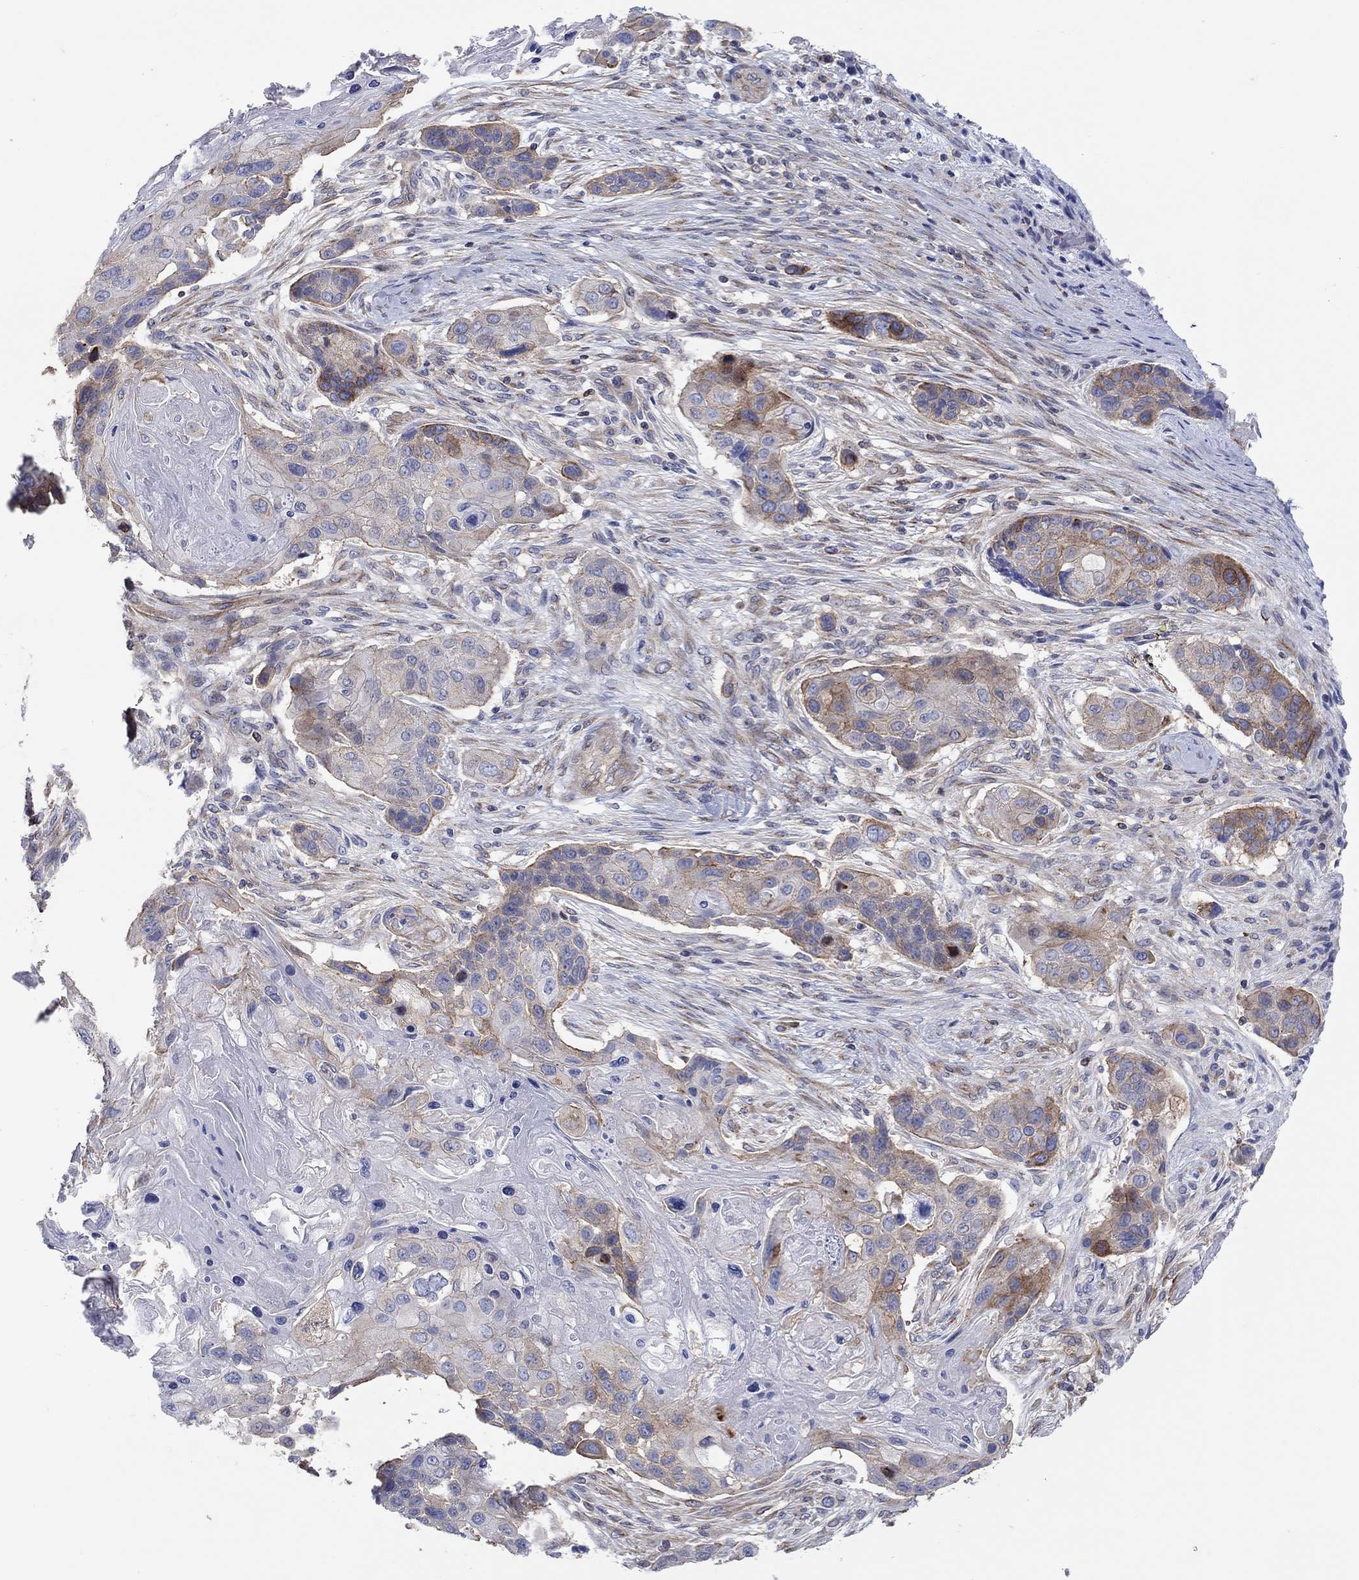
{"staining": {"intensity": "moderate", "quantity": "<25%", "location": "cytoplasmic/membranous"}, "tissue": "lung cancer", "cell_type": "Tumor cells", "image_type": "cancer", "snomed": [{"axis": "morphology", "description": "Normal tissue, NOS"}, {"axis": "morphology", "description": "Squamous cell carcinoma, NOS"}, {"axis": "topography", "description": "Bronchus"}, {"axis": "topography", "description": "Lung"}], "caption": "This is a photomicrograph of immunohistochemistry (IHC) staining of lung squamous cell carcinoma, which shows moderate staining in the cytoplasmic/membranous of tumor cells.", "gene": "TPRN", "patient": {"sex": "male", "age": 69}}